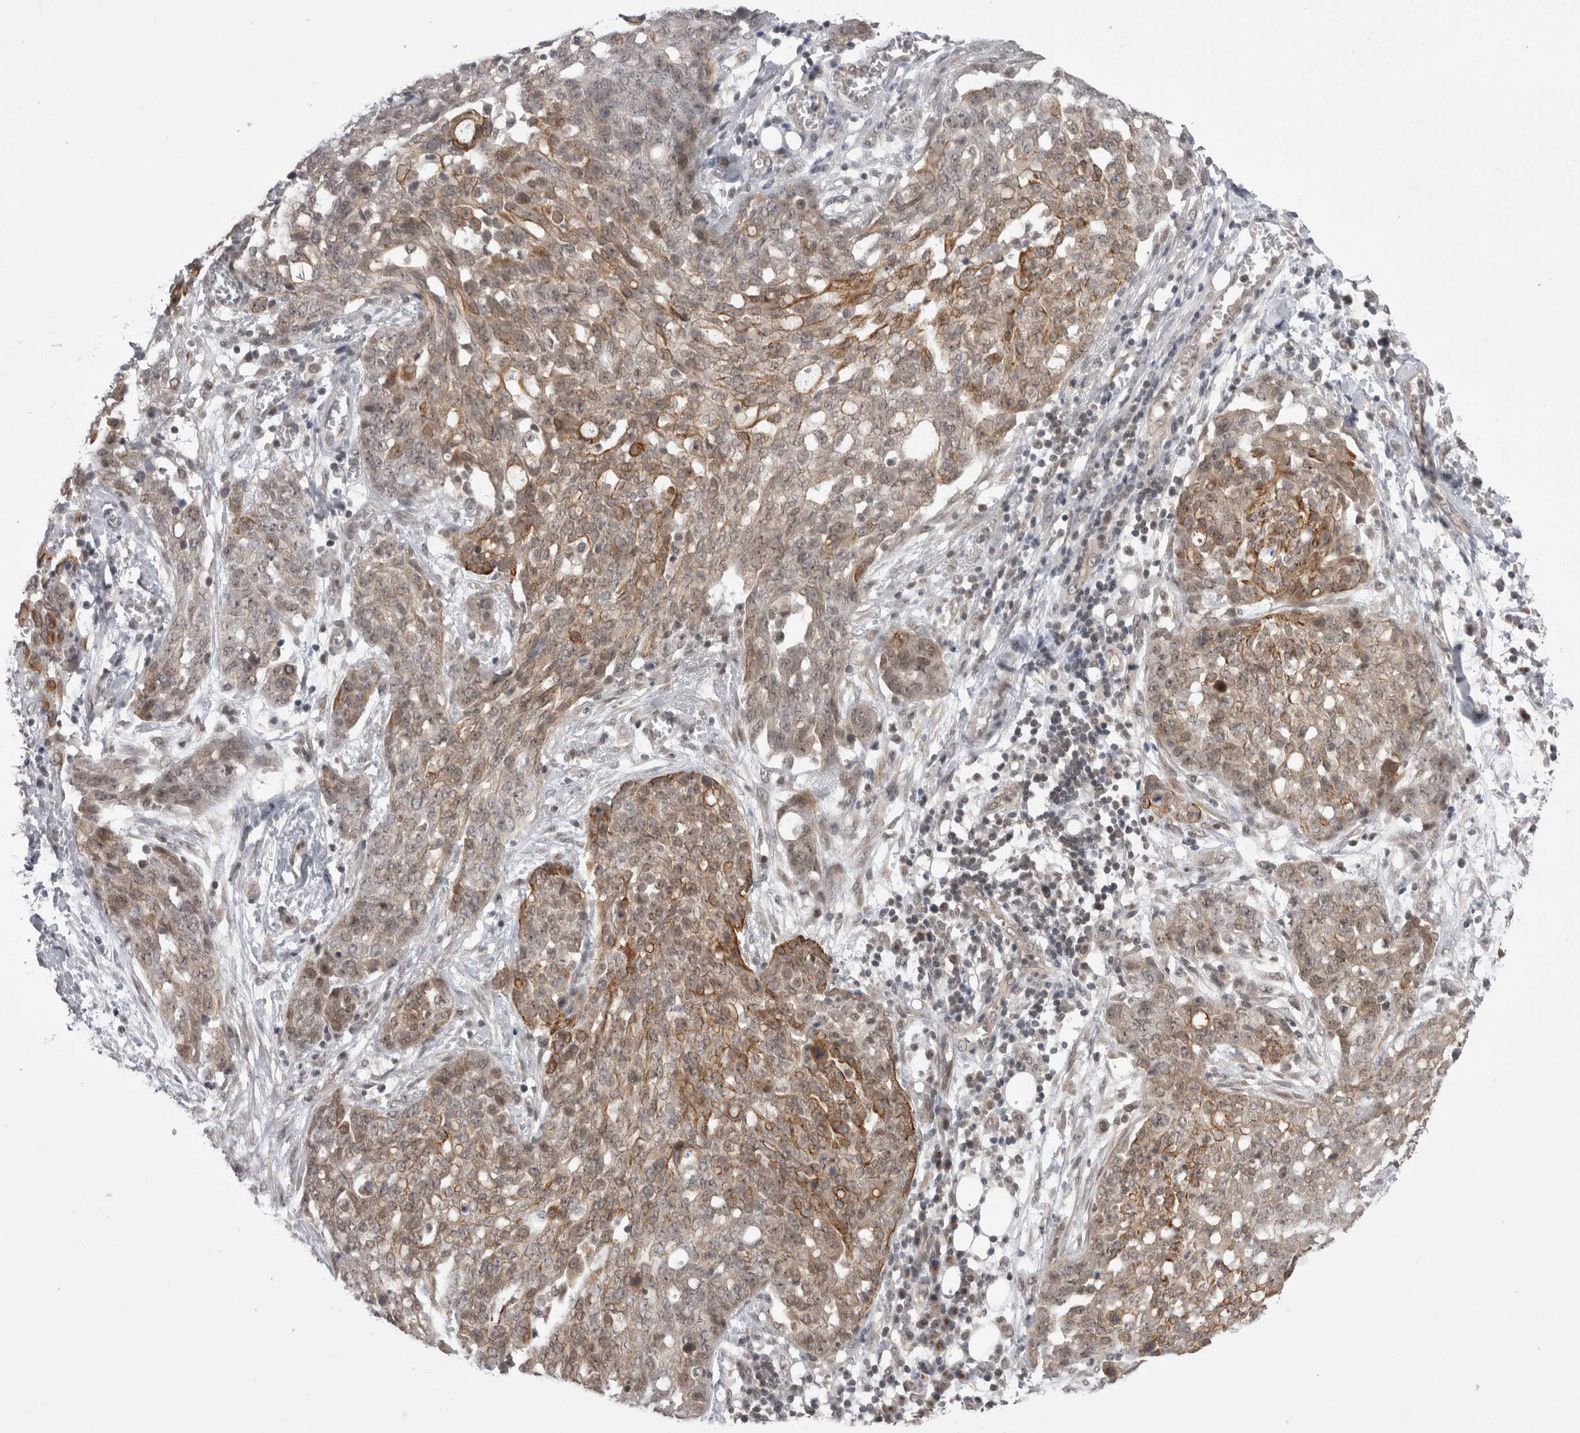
{"staining": {"intensity": "moderate", "quantity": ">75%", "location": "cytoplasmic/membranous"}, "tissue": "ovarian cancer", "cell_type": "Tumor cells", "image_type": "cancer", "snomed": [{"axis": "morphology", "description": "Cystadenocarcinoma, serous, NOS"}, {"axis": "topography", "description": "Soft tissue"}, {"axis": "topography", "description": "Ovary"}], "caption": "This photomicrograph displays ovarian serous cystadenocarcinoma stained with immunohistochemistry to label a protein in brown. The cytoplasmic/membranous of tumor cells show moderate positivity for the protein. Nuclei are counter-stained blue.", "gene": "ZNF341", "patient": {"sex": "female", "age": 57}}